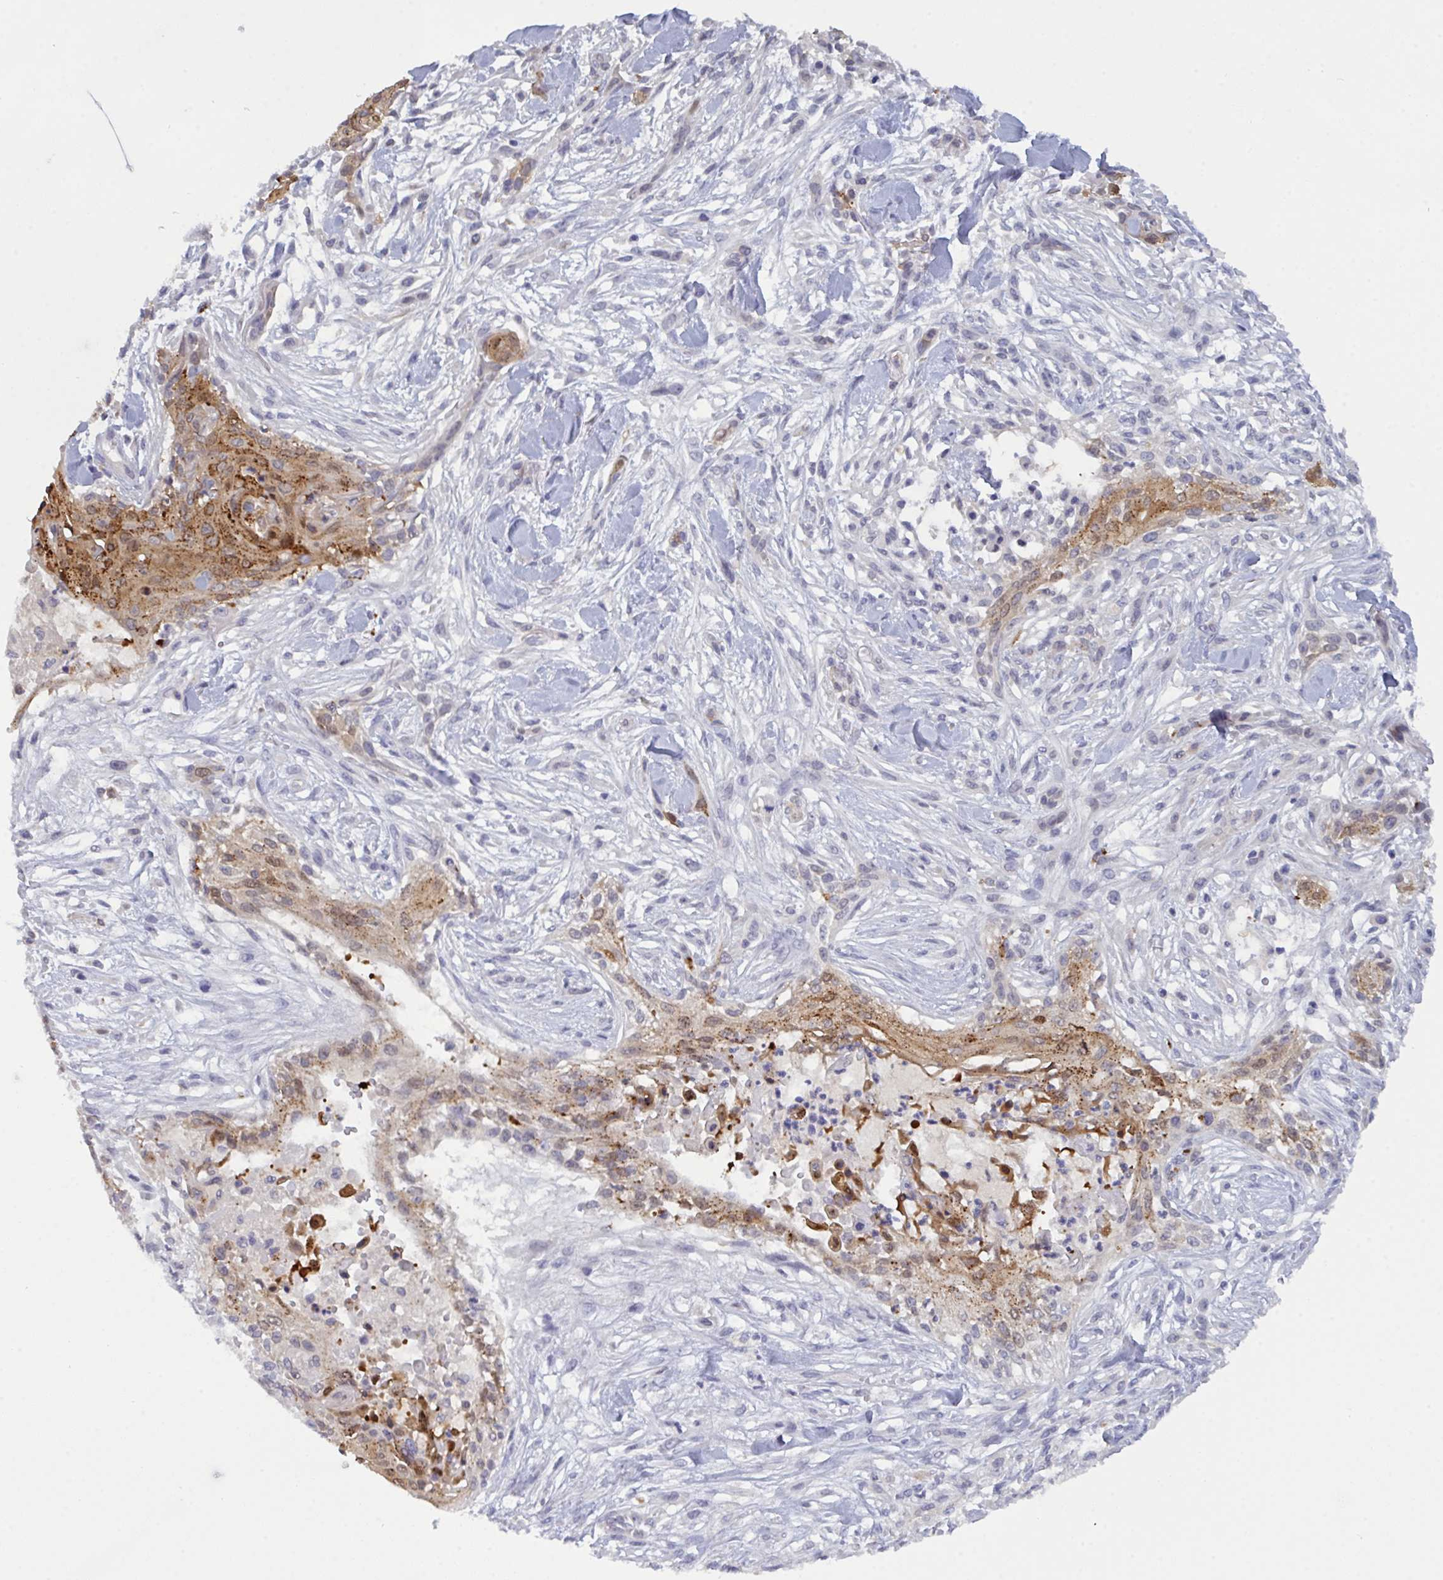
{"staining": {"intensity": "moderate", "quantity": "<25%", "location": "cytoplasmic/membranous,nuclear"}, "tissue": "skin cancer", "cell_type": "Tumor cells", "image_type": "cancer", "snomed": [{"axis": "morphology", "description": "Squamous cell carcinoma, NOS"}, {"axis": "topography", "description": "Skin"}], "caption": "Human squamous cell carcinoma (skin) stained with a brown dye exhibits moderate cytoplasmic/membranous and nuclear positive staining in approximately <25% of tumor cells.", "gene": "SERPINB13", "patient": {"sex": "female", "age": 59}}